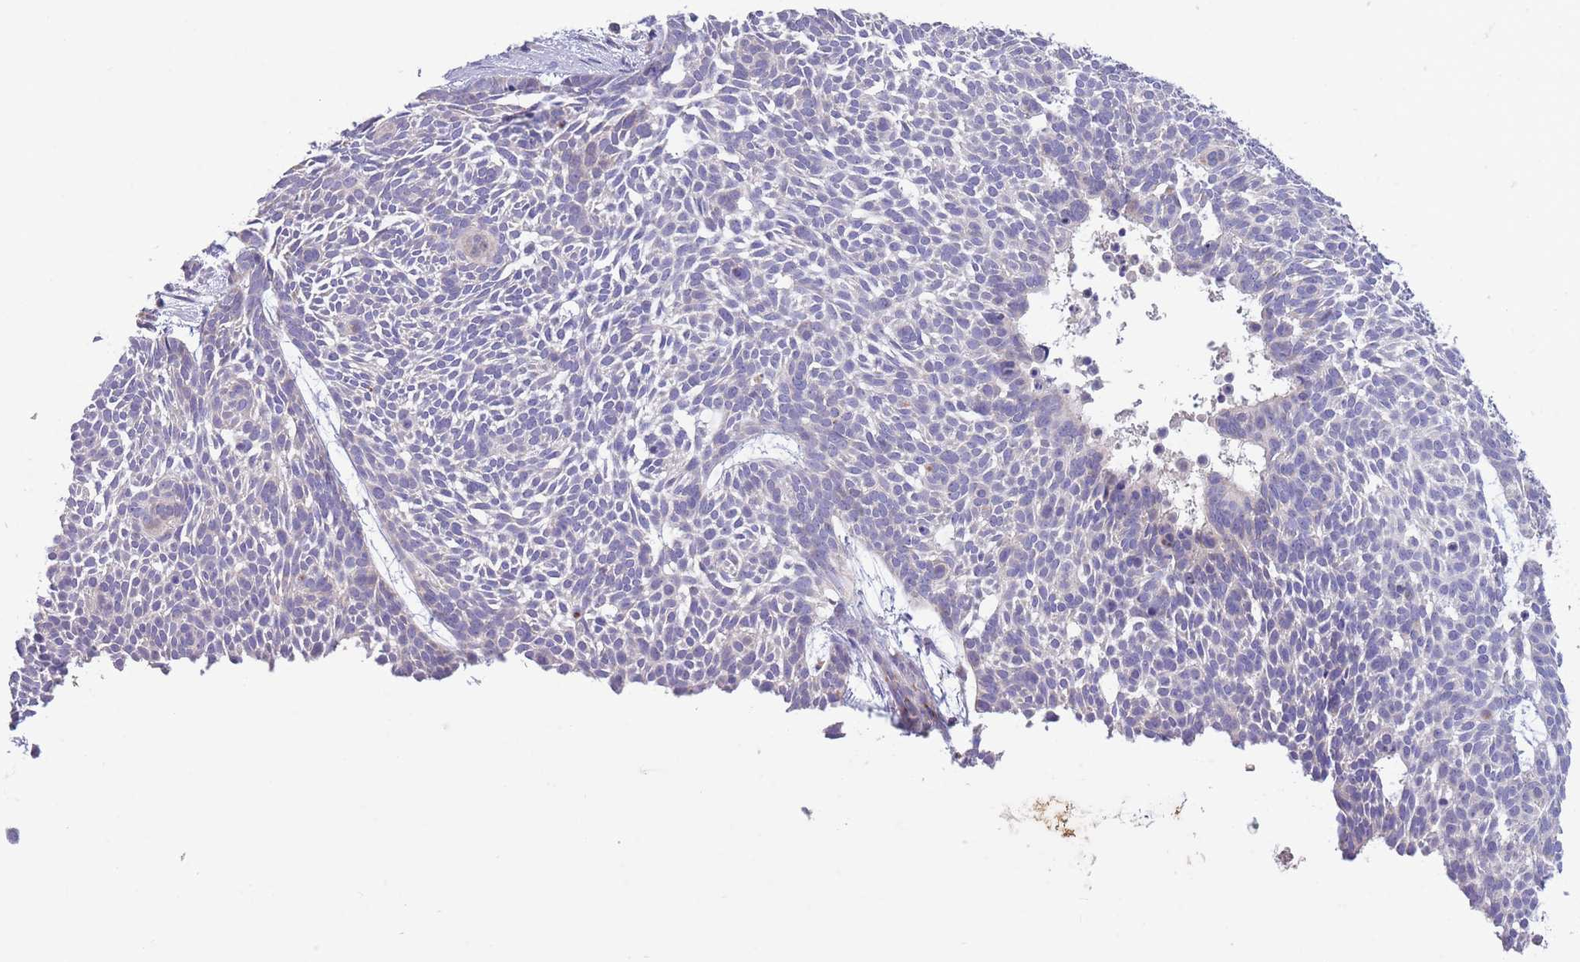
{"staining": {"intensity": "negative", "quantity": "none", "location": "none"}, "tissue": "skin cancer", "cell_type": "Tumor cells", "image_type": "cancer", "snomed": [{"axis": "morphology", "description": "Basal cell carcinoma"}, {"axis": "topography", "description": "Skin"}], "caption": "A histopathology image of human skin basal cell carcinoma is negative for staining in tumor cells.", "gene": "CENPM", "patient": {"sex": "male", "age": 61}}